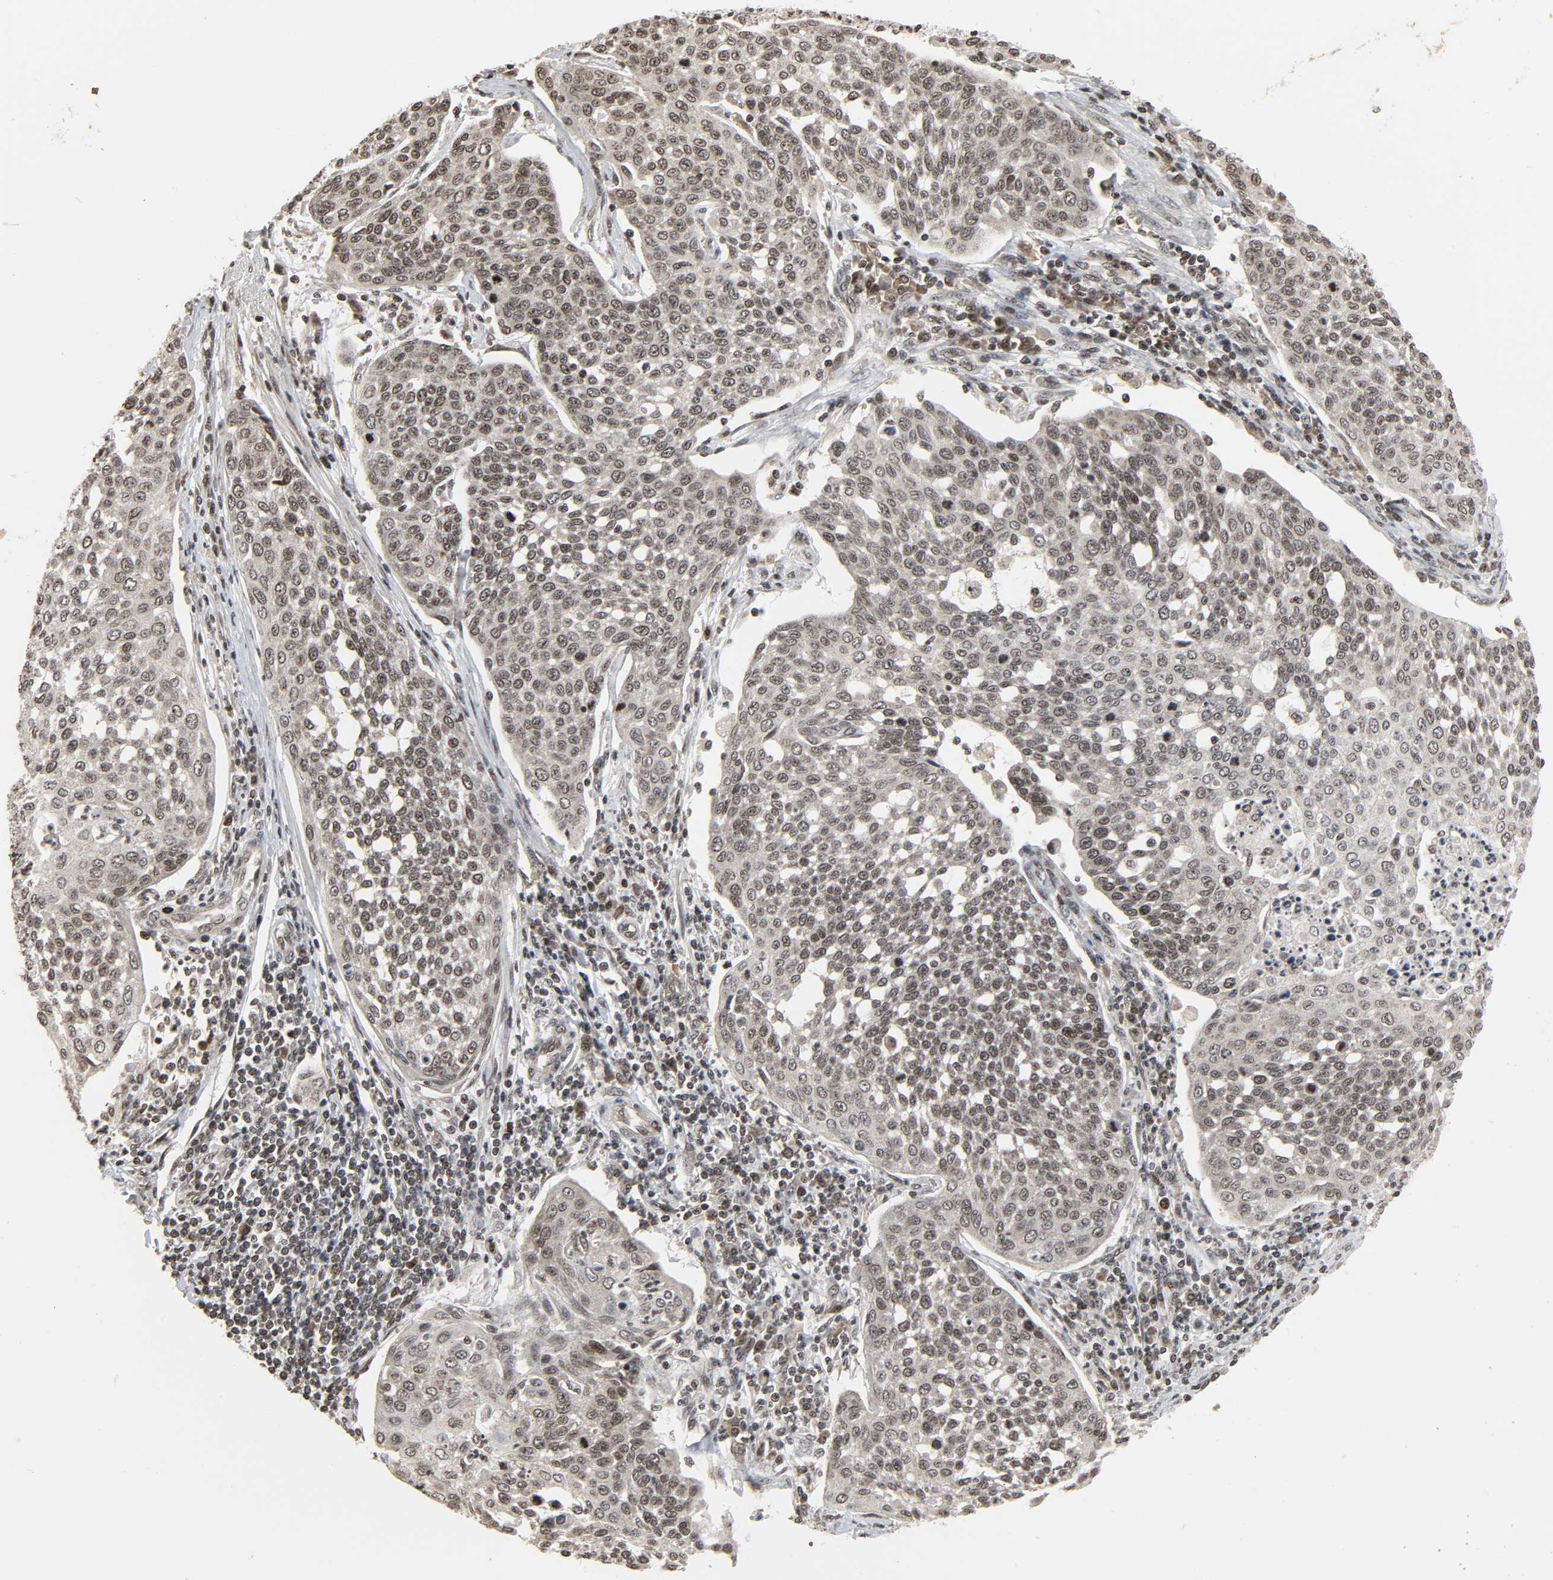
{"staining": {"intensity": "weak", "quantity": "25%-75%", "location": "nuclear"}, "tissue": "cervical cancer", "cell_type": "Tumor cells", "image_type": "cancer", "snomed": [{"axis": "morphology", "description": "Squamous cell carcinoma, NOS"}, {"axis": "topography", "description": "Cervix"}], "caption": "Immunohistochemistry image of human cervical squamous cell carcinoma stained for a protein (brown), which shows low levels of weak nuclear expression in approximately 25%-75% of tumor cells.", "gene": "XRCC1", "patient": {"sex": "female", "age": 34}}